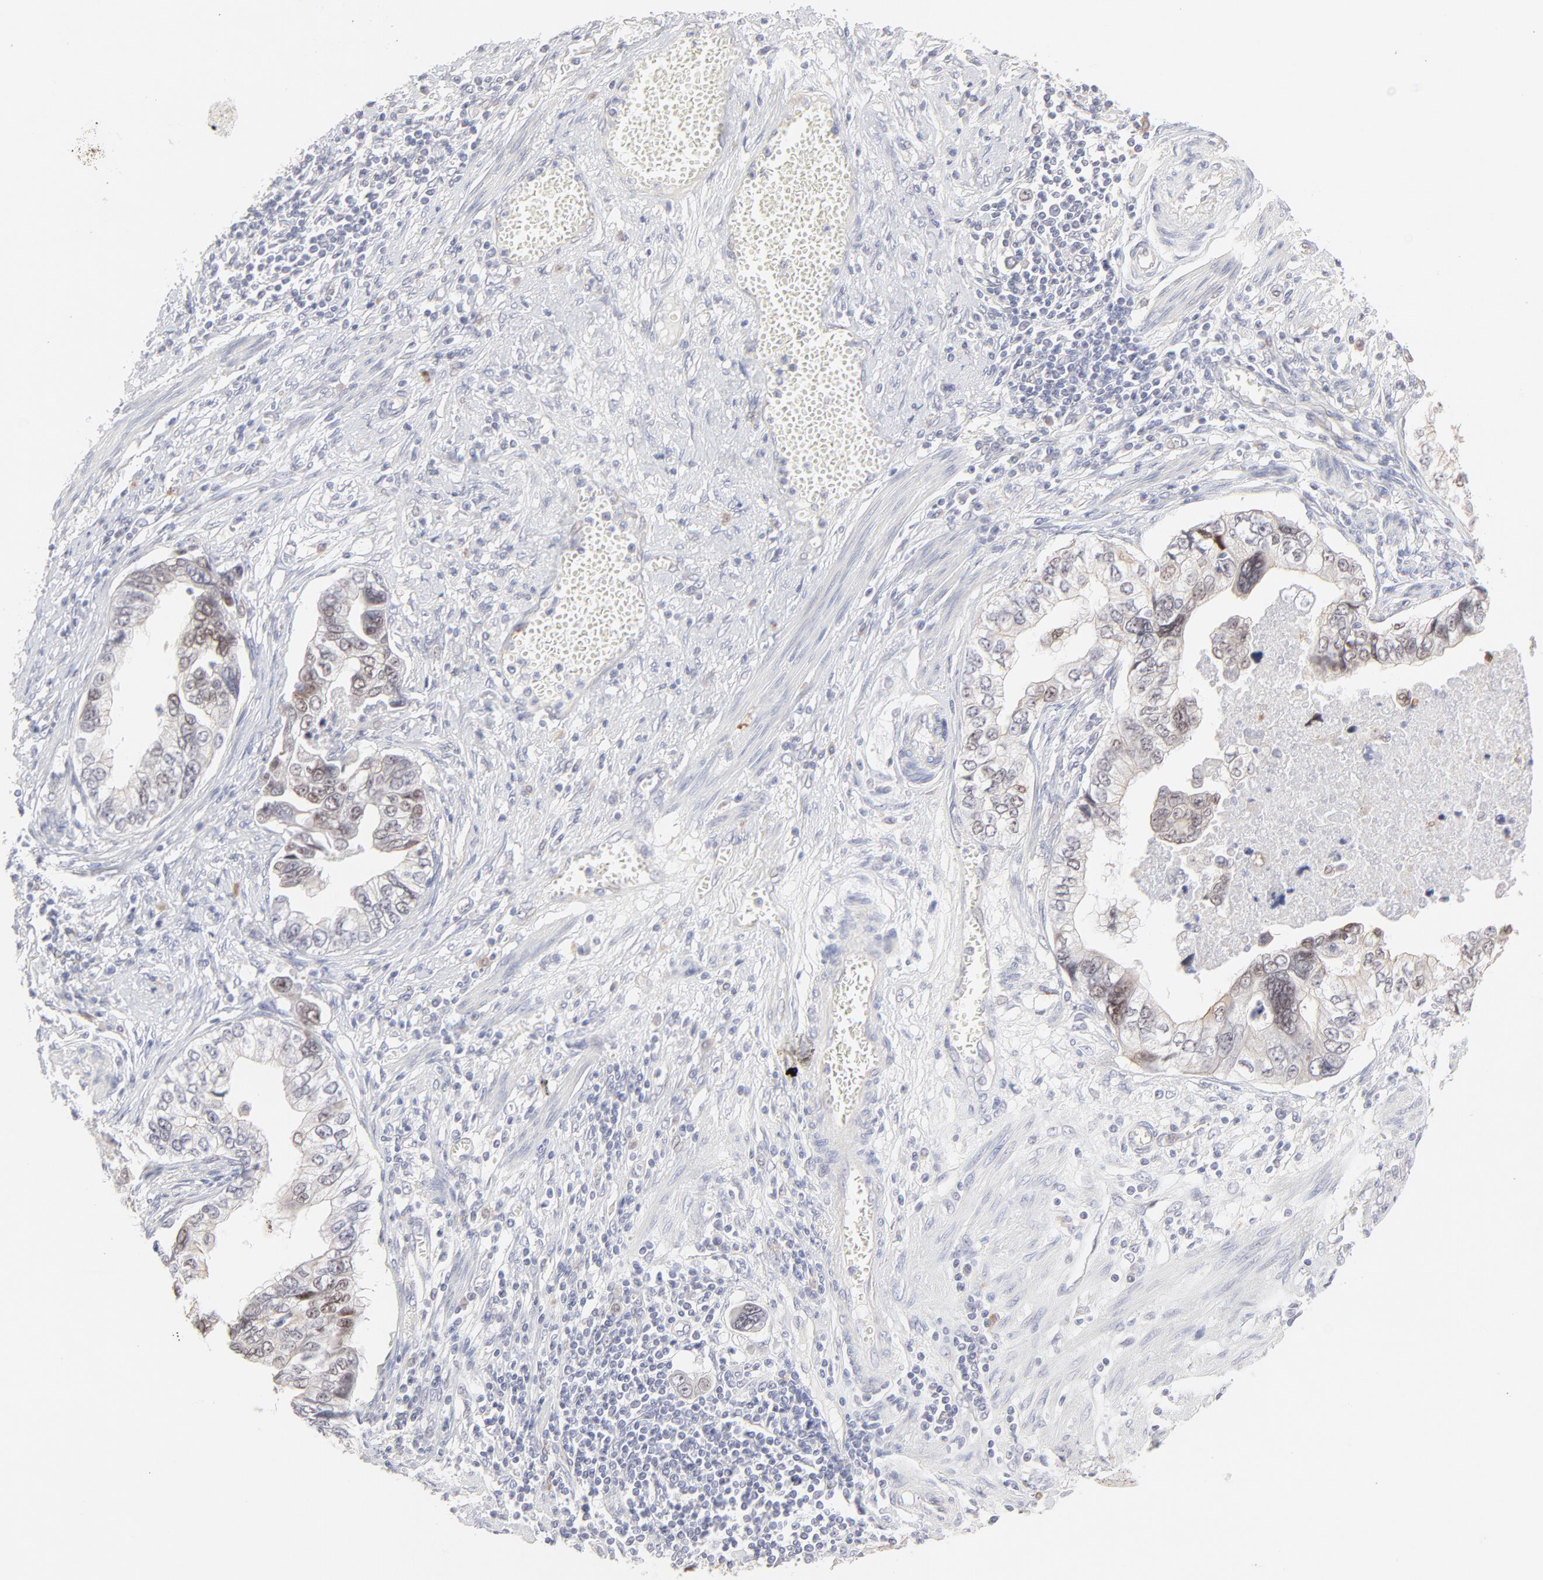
{"staining": {"intensity": "weak", "quantity": "<25%", "location": "nuclear"}, "tissue": "stomach cancer", "cell_type": "Tumor cells", "image_type": "cancer", "snomed": [{"axis": "morphology", "description": "Adenocarcinoma, NOS"}, {"axis": "topography", "description": "Pancreas"}, {"axis": "topography", "description": "Stomach, upper"}], "caption": "DAB immunohistochemical staining of human adenocarcinoma (stomach) demonstrates no significant staining in tumor cells.", "gene": "ELF3", "patient": {"sex": "male", "age": 77}}